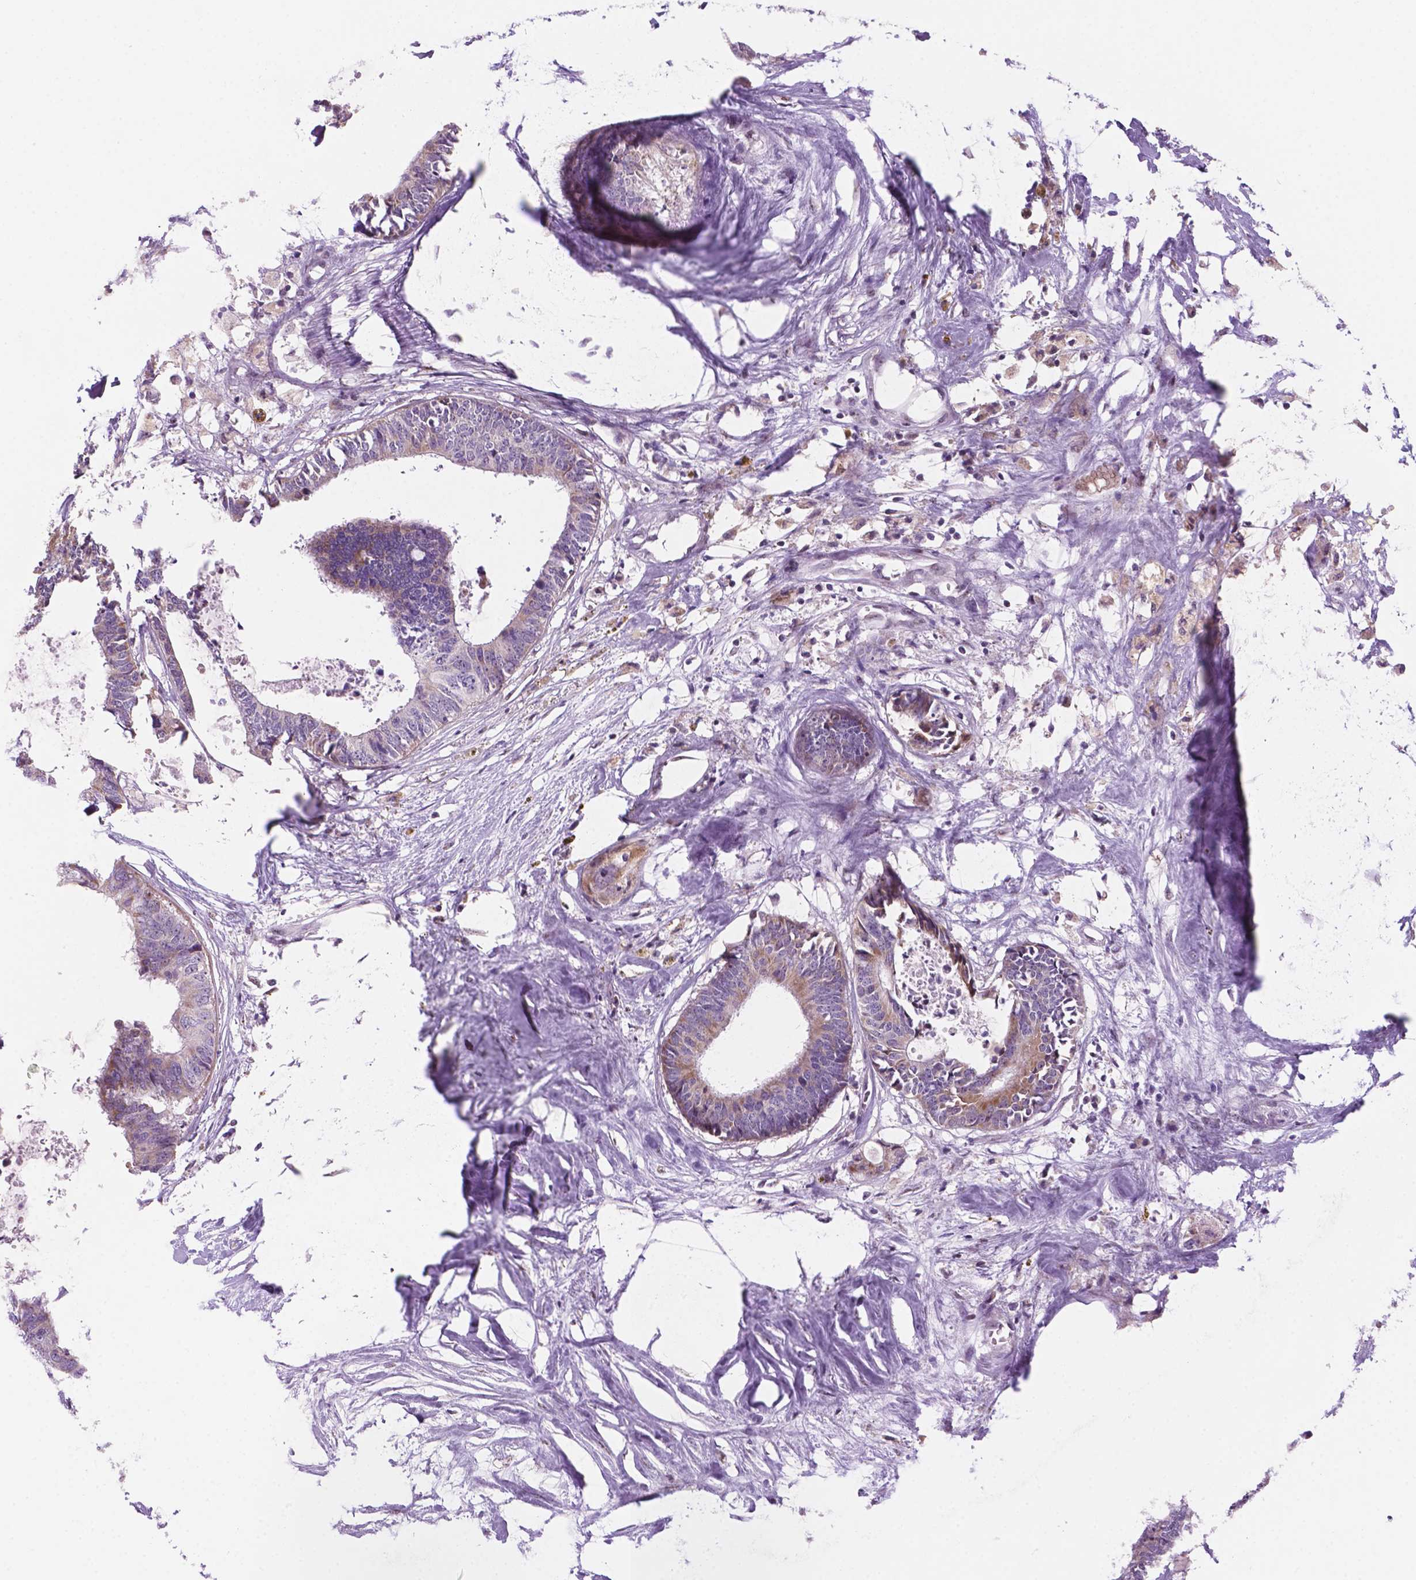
{"staining": {"intensity": "moderate", "quantity": "<25%", "location": "cytoplasmic/membranous"}, "tissue": "colorectal cancer", "cell_type": "Tumor cells", "image_type": "cancer", "snomed": [{"axis": "morphology", "description": "Adenocarcinoma, NOS"}, {"axis": "topography", "description": "Colon"}, {"axis": "topography", "description": "Rectum"}], "caption": "An image of adenocarcinoma (colorectal) stained for a protein exhibits moderate cytoplasmic/membranous brown staining in tumor cells. (DAB (3,3'-diaminobenzidine) IHC, brown staining for protein, blue staining for nuclei).", "gene": "C18orf21", "patient": {"sex": "male", "age": 57}}